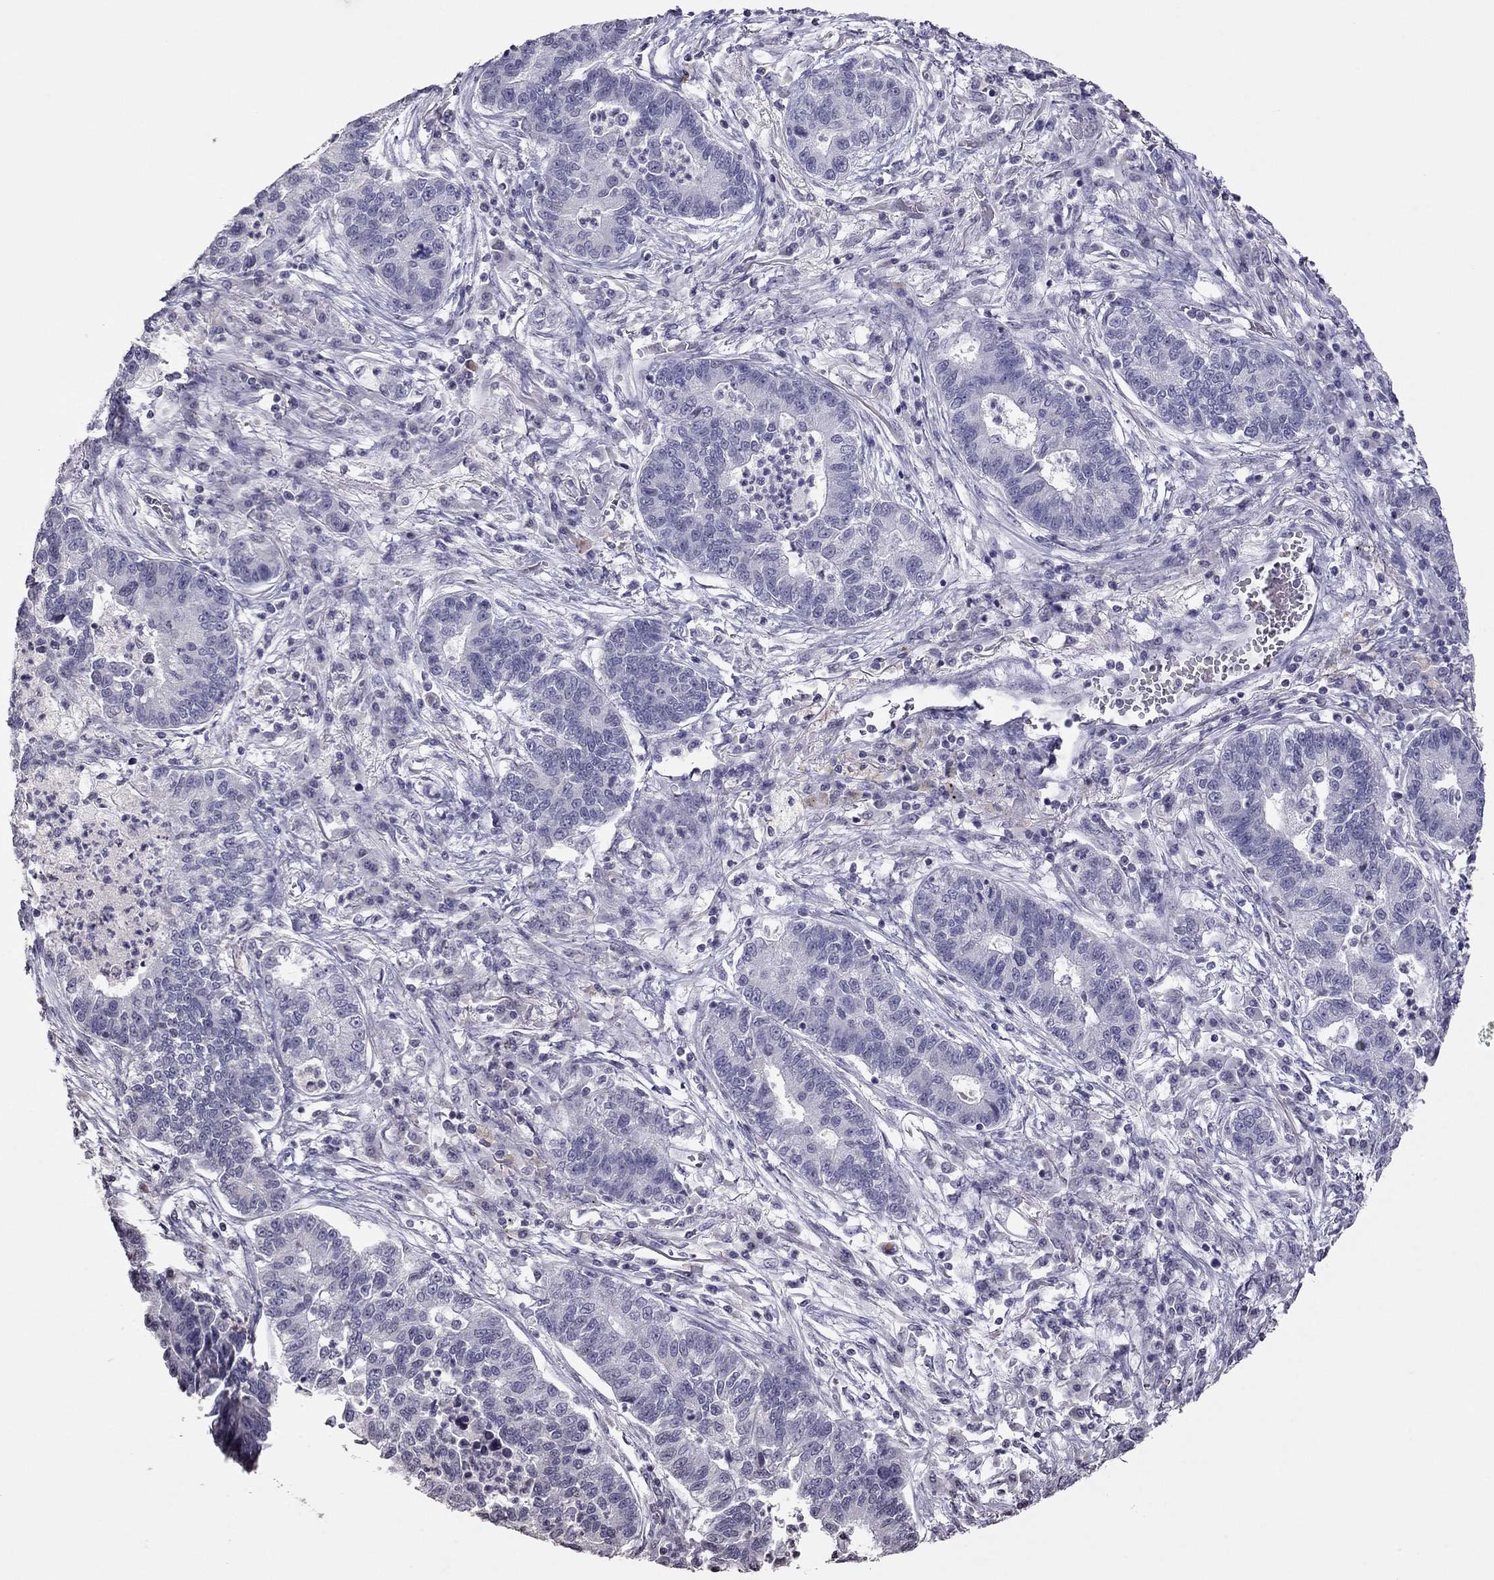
{"staining": {"intensity": "negative", "quantity": "none", "location": "none"}, "tissue": "lung cancer", "cell_type": "Tumor cells", "image_type": "cancer", "snomed": [{"axis": "morphology", "description": "Adenocarcinoma, NOS"}, {"axis": "topography", "description": "Lung"}], "caption": "The micrograph reveals no significant staining in tumor cells of lung cancer (adenocarcinoma).", "gene": "TSHB", "patient": {"sex": "female", "age": 57}}